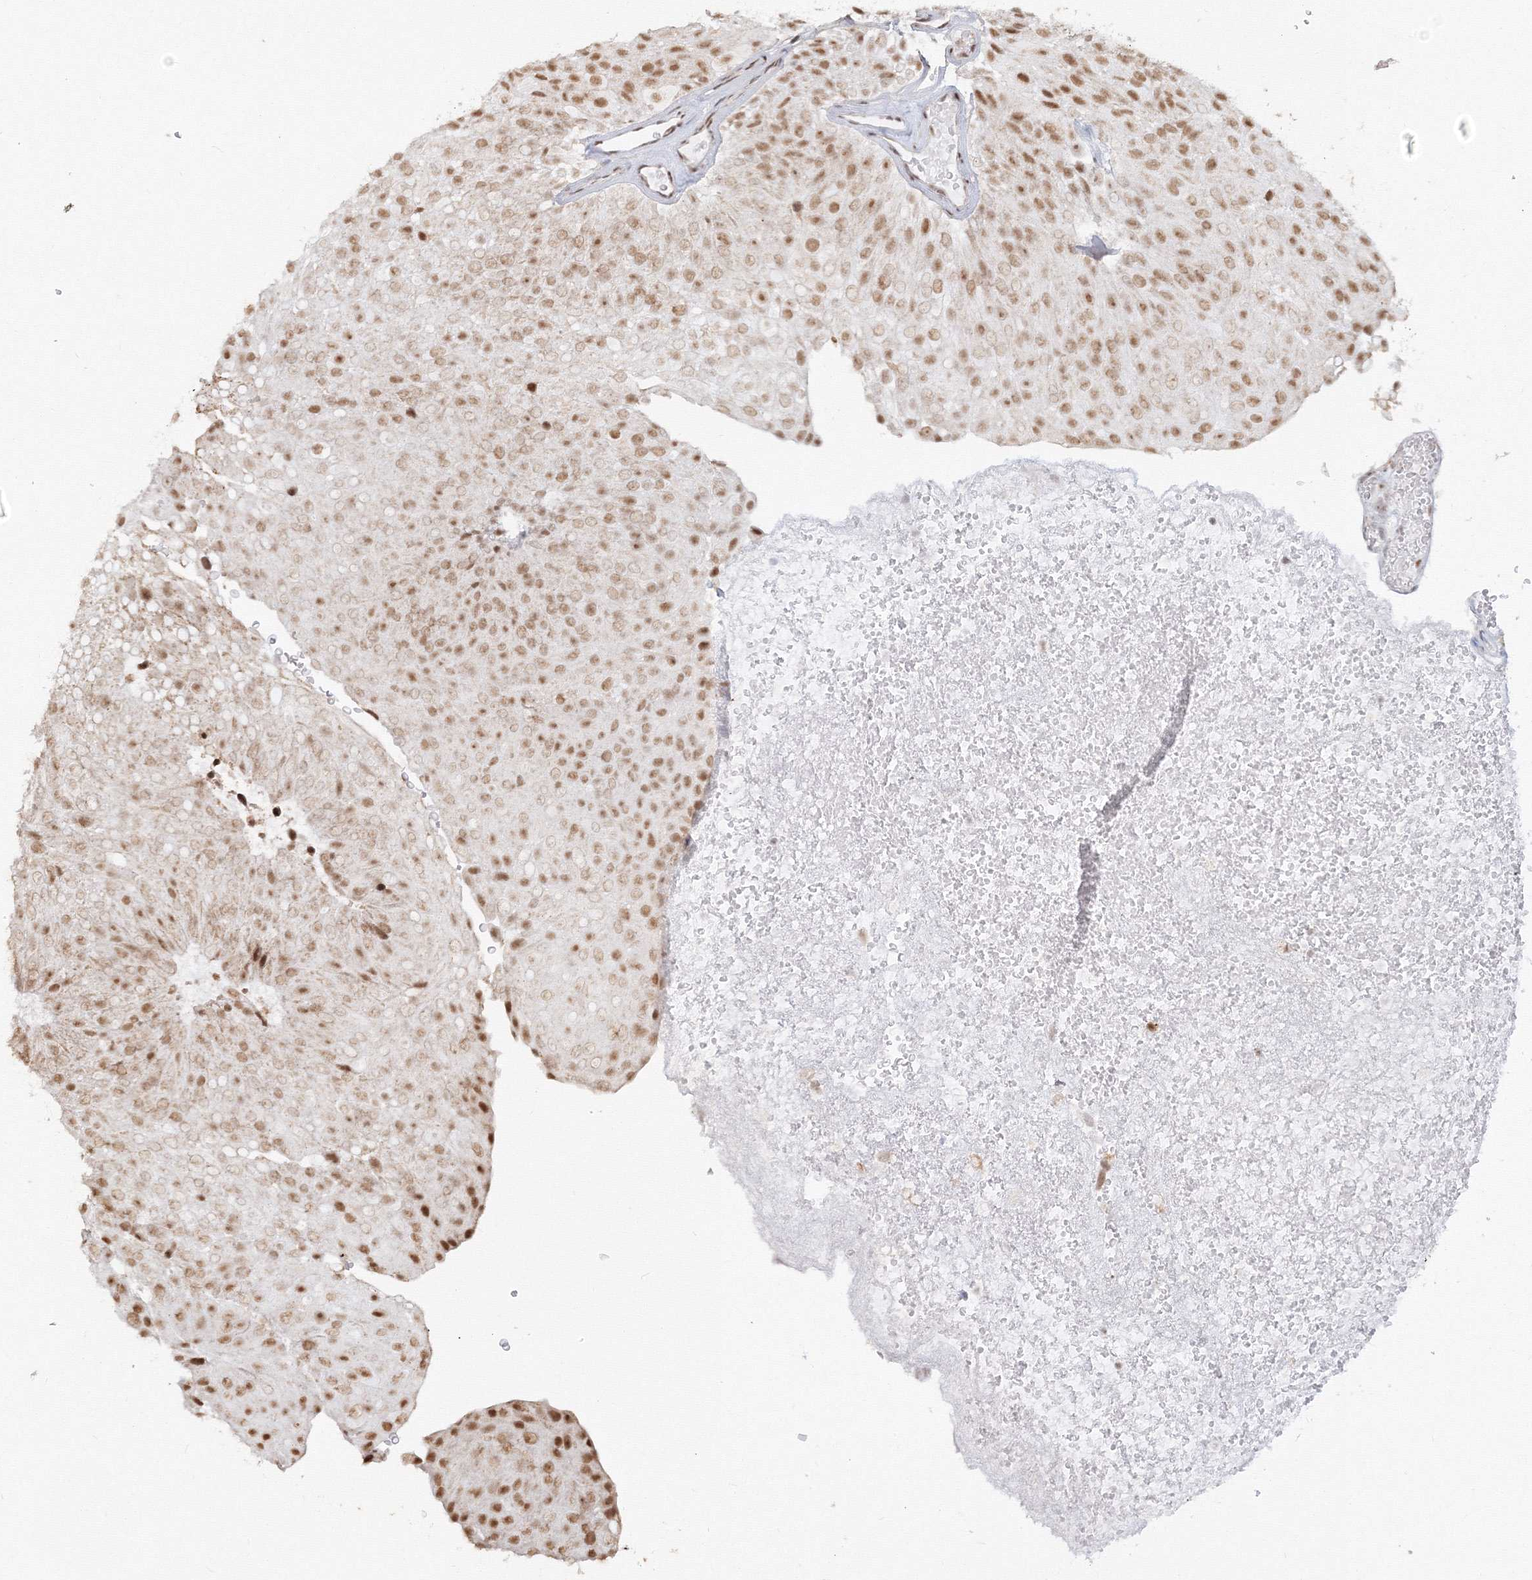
{"staining": {"intensity": "moderate", "quantity": ">75%", "location": "nuclear"}, "tissue": "urothelial cancer", "cell_type": "Tumor cells", "image_type": "cancer", "snomed": [{"axis": "morphology", "description": "Urothelial carcinoma, Low grade"}, {"axis": "topography", "description": "Urinary bladder"}], "caption": "Immunohistochemistry (DAB) staining of low-grade urothelial carcinoma demonstrates moderate nuclear protein staining in about >75% of tumor cells.", "gene": "PPP4R2", "patient": {"sex": "male", "age": 78}}